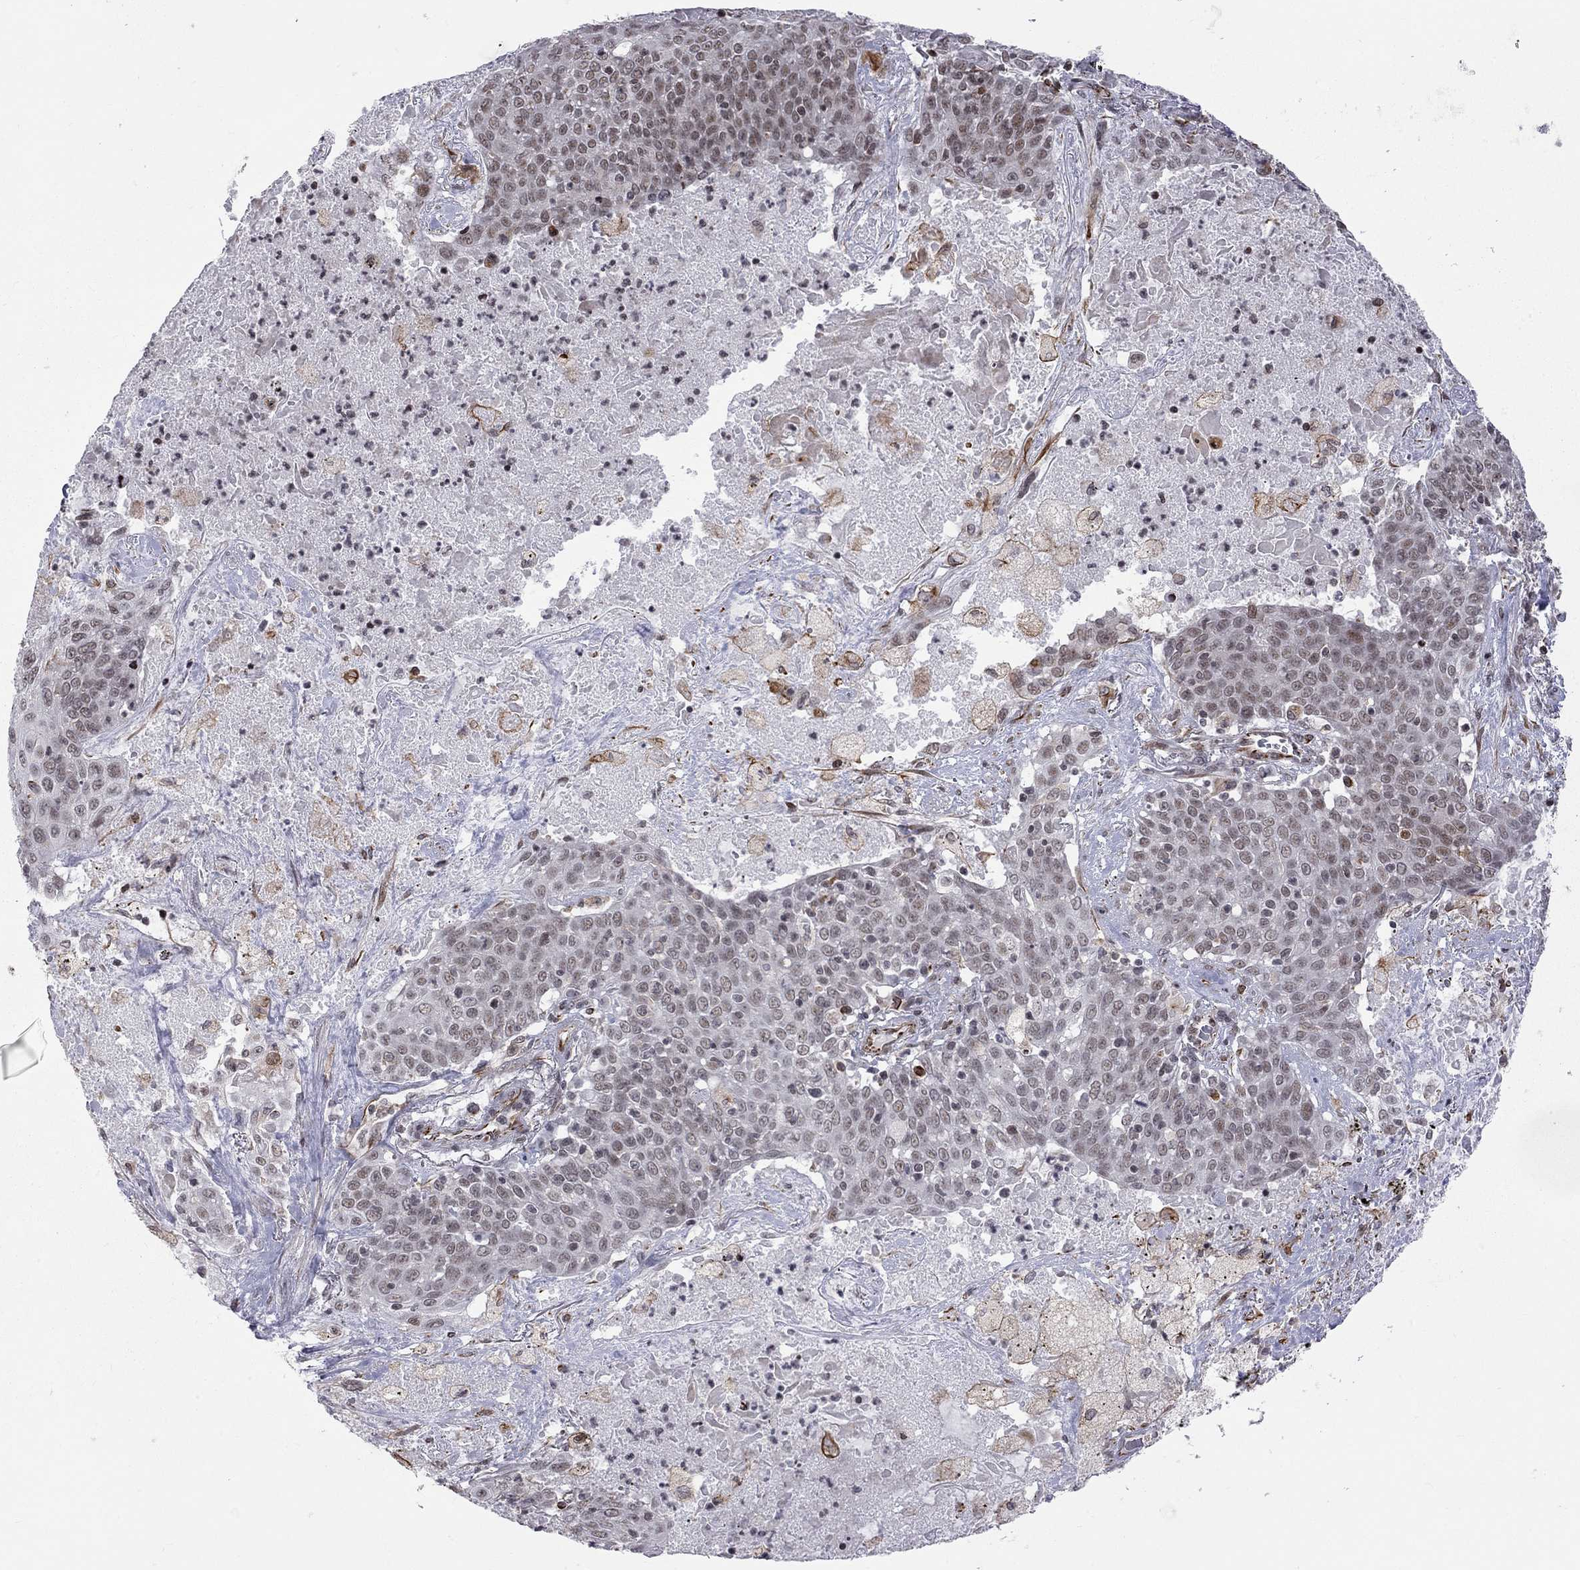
{"staining": {"intensity": "weak", "quantity": "<25%", "location": "nuclear"}, "tissue": "lung cancer", "cell_type": "Tumor cells", "image_type": "cancer", "snomed": [{"axis": "morphology", "description": "Squamous cell carcinoma, NOS"}, {"axis": "topography", "description": "Lung"}], "caption": "DAB (3,3'-diaminobenzidine) immunohistochemical staining of squamous cell carcinoma (lung) displays no significant positivity in tumor cells.", "gene": "MTNR1B", "patient": {"sex": "male", "age": 82}}